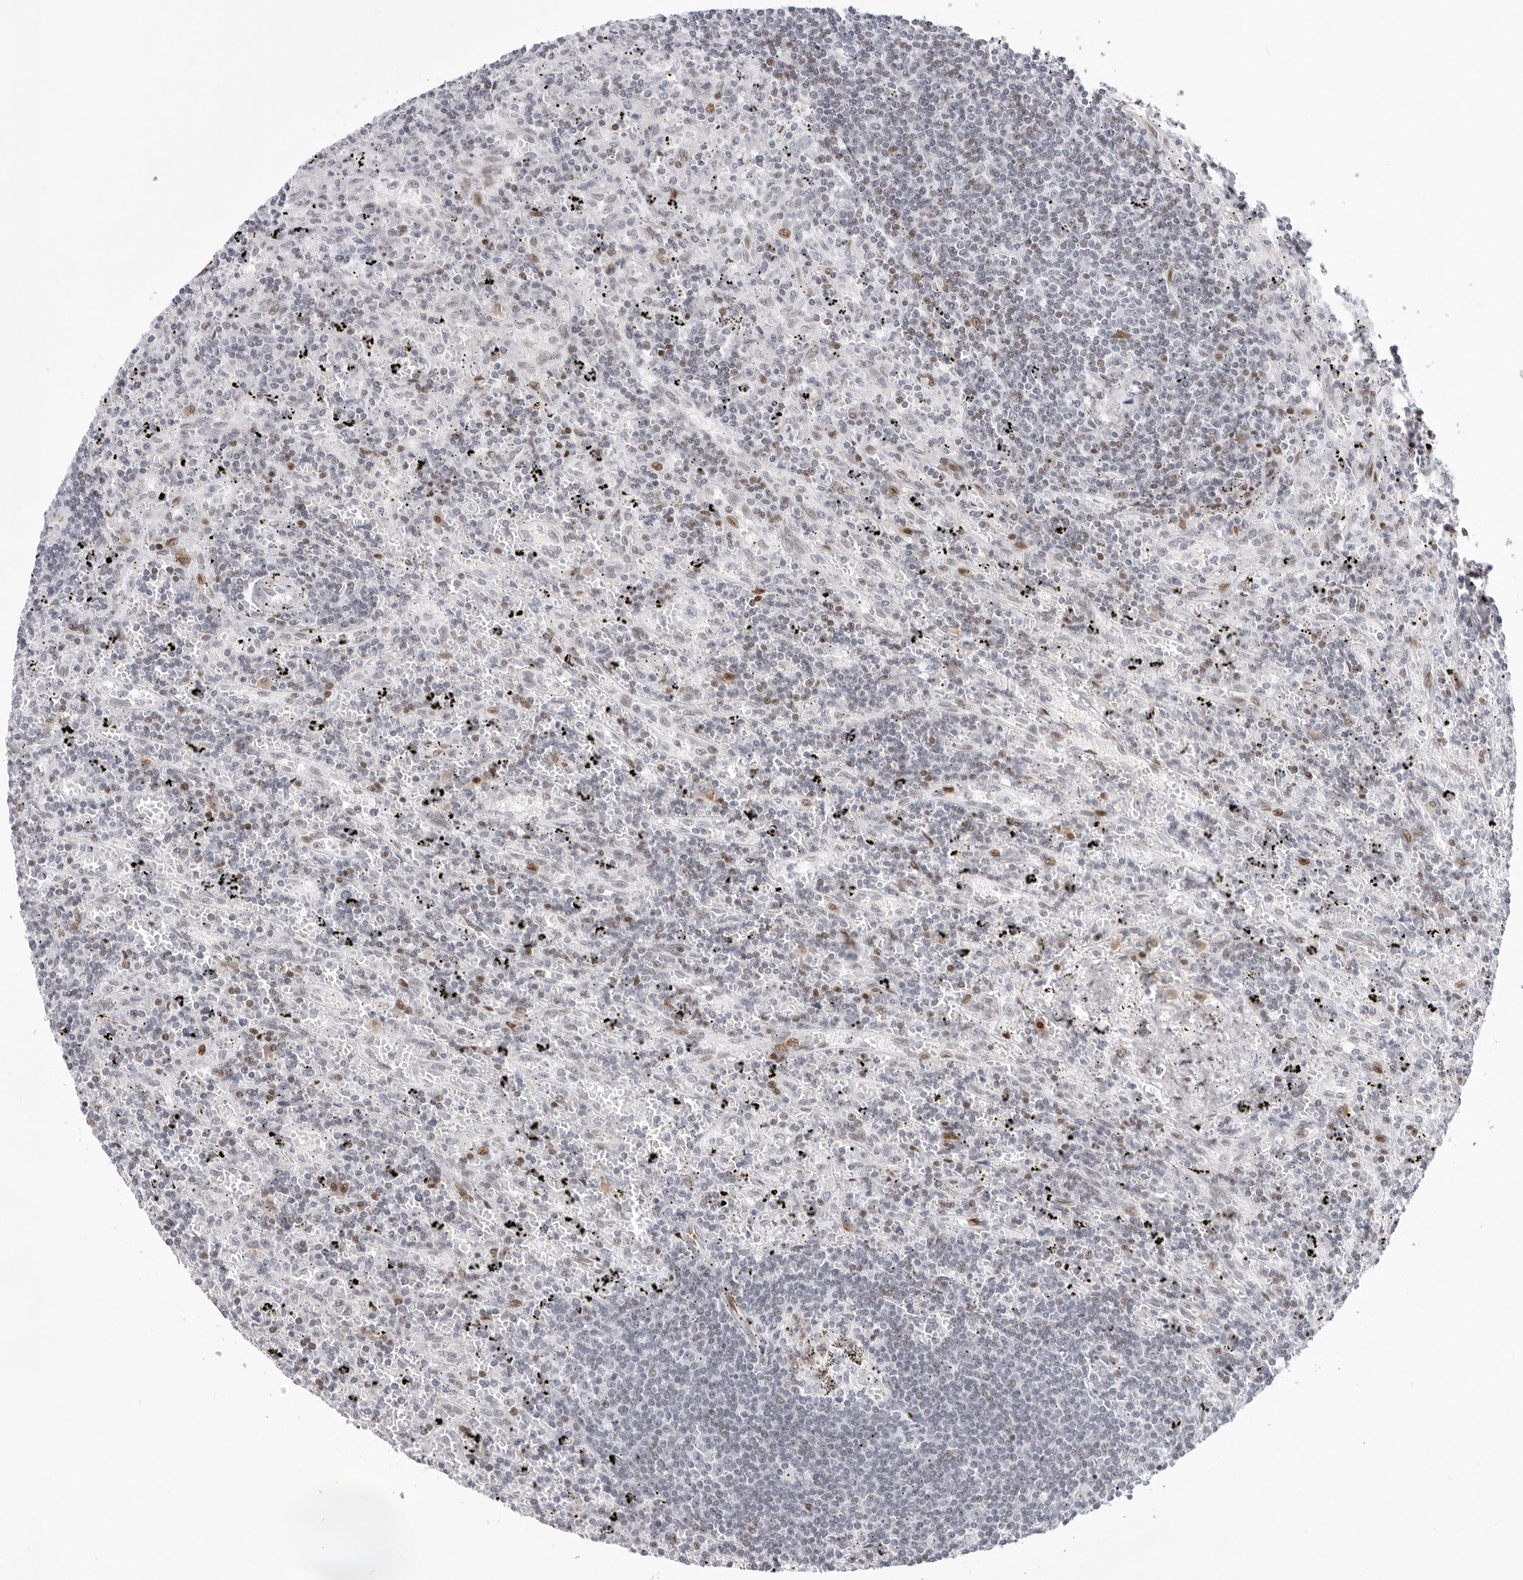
{"staining": {"intensity": "weak", "quantity": "<25%", "location": "nuclear"}, "tissue": "lymphoma", "cell_type": "Tumor cells", "image_type": "cancer", "snomed": [{"axis": "morphology", "description": "Malignant lymphoma, non-Hodgkin's type, Low grade"}, {"axis": "topography", "description": "Spleen"}], "caption": "Human low-grade malignant lymphoma, non-Hodgkin's type stained for a protein using IHC exhibits no positivity in tumor cells.", "gene": "NTPCR", "patient": {"sex": "male", "age": 76}}